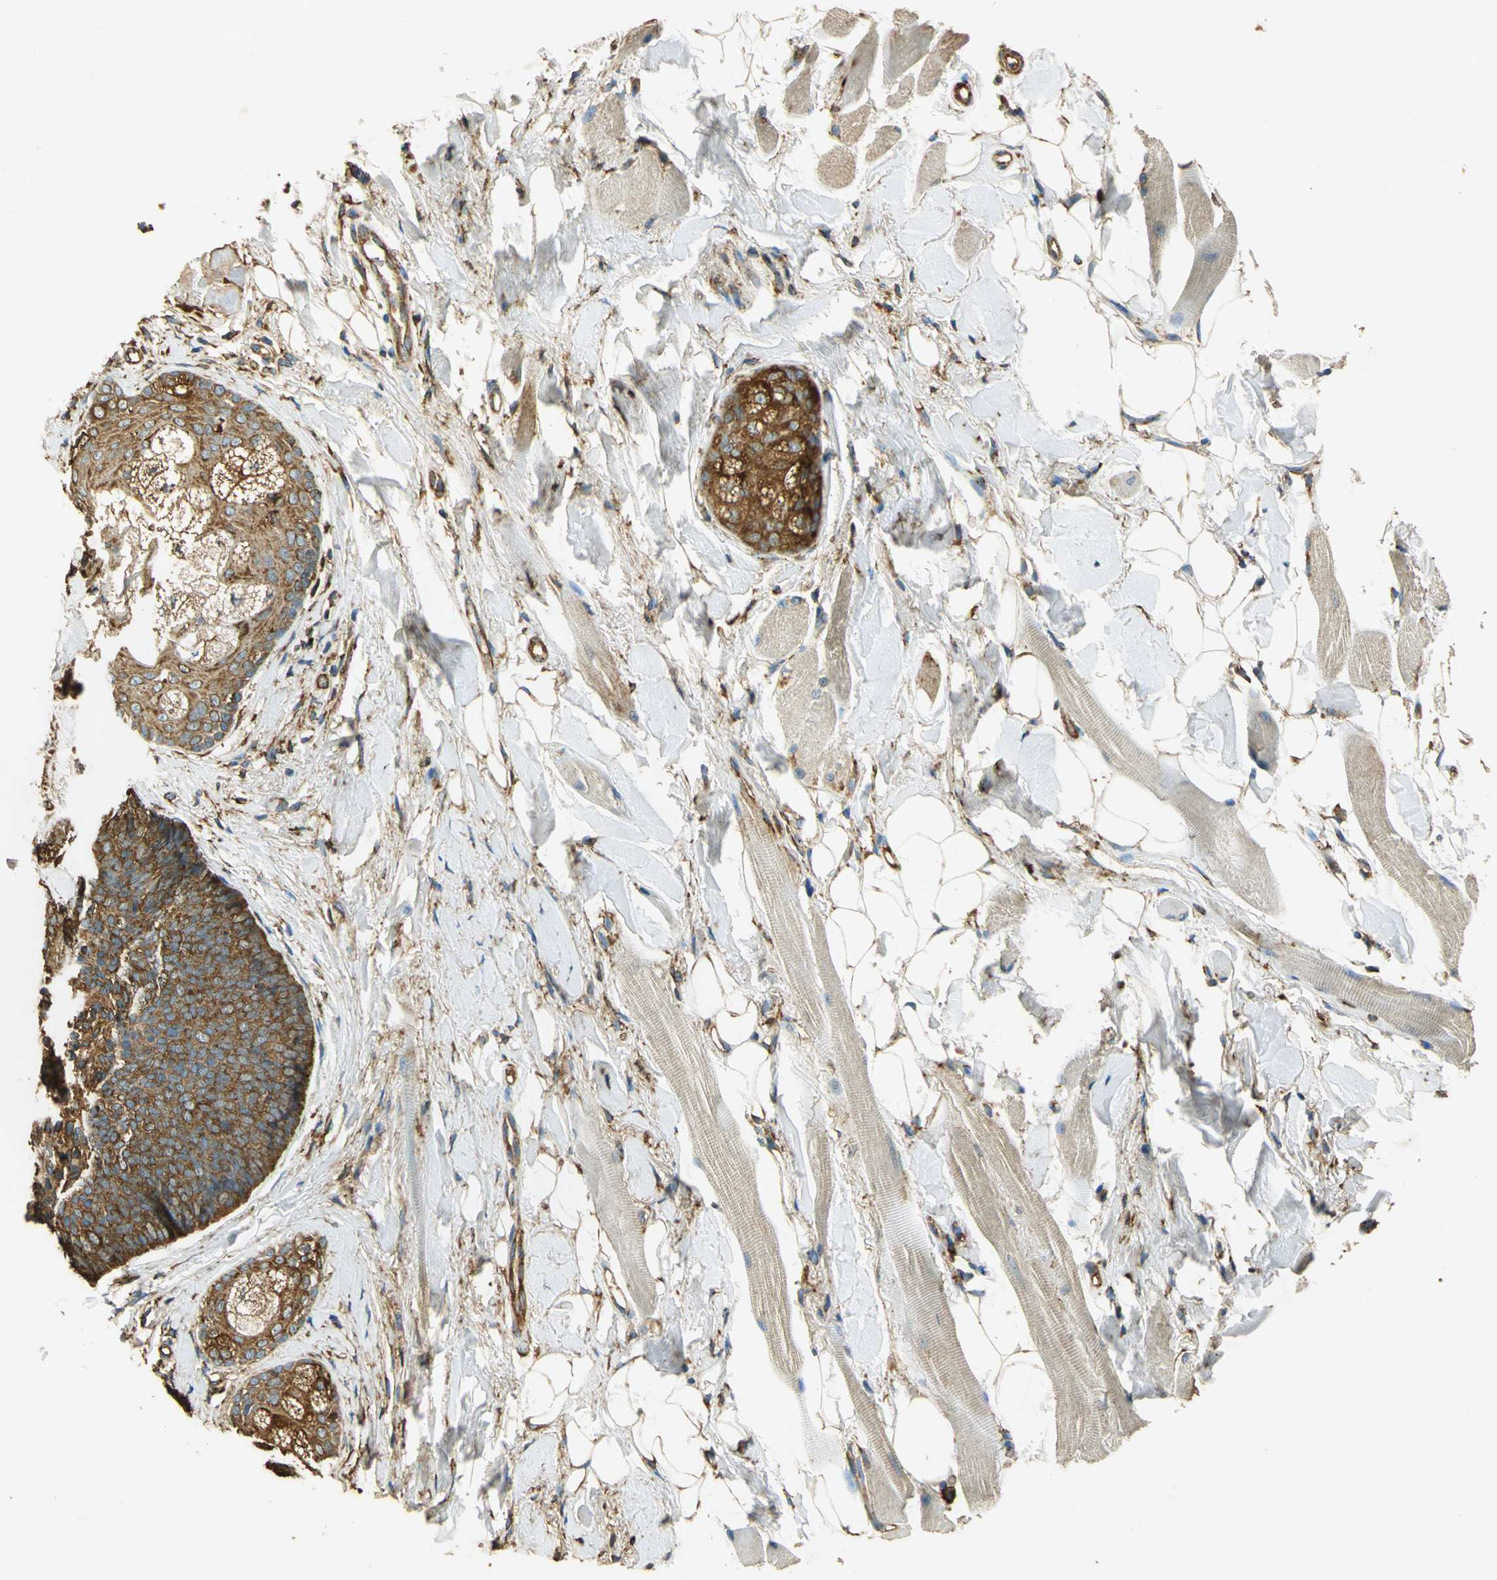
{"staining": {"intensity": "moderate", "quantity": ">75%", "location": "cytoplasmic/membranous"}, "tissue": "skin cancer", "cell_type": "Tumor cells", "image_type": "cancer", "snomed": [{"axis": "morphology", "description": "Normal tissue, NOS"}, {"axis": "morphology", "description": "Basal cell carcinoma"}, {"axis": "topography", "description": "Skin"}], "caption": "Protein staining exhibits moderate cytoplasmic/membranous positivity in about >75% of tumor cells in skin cancer. (IHC, brightfield microscopy, high magnification).", "gene": "HSP90B1", "patient": {"sex": "female", "age": 69}}